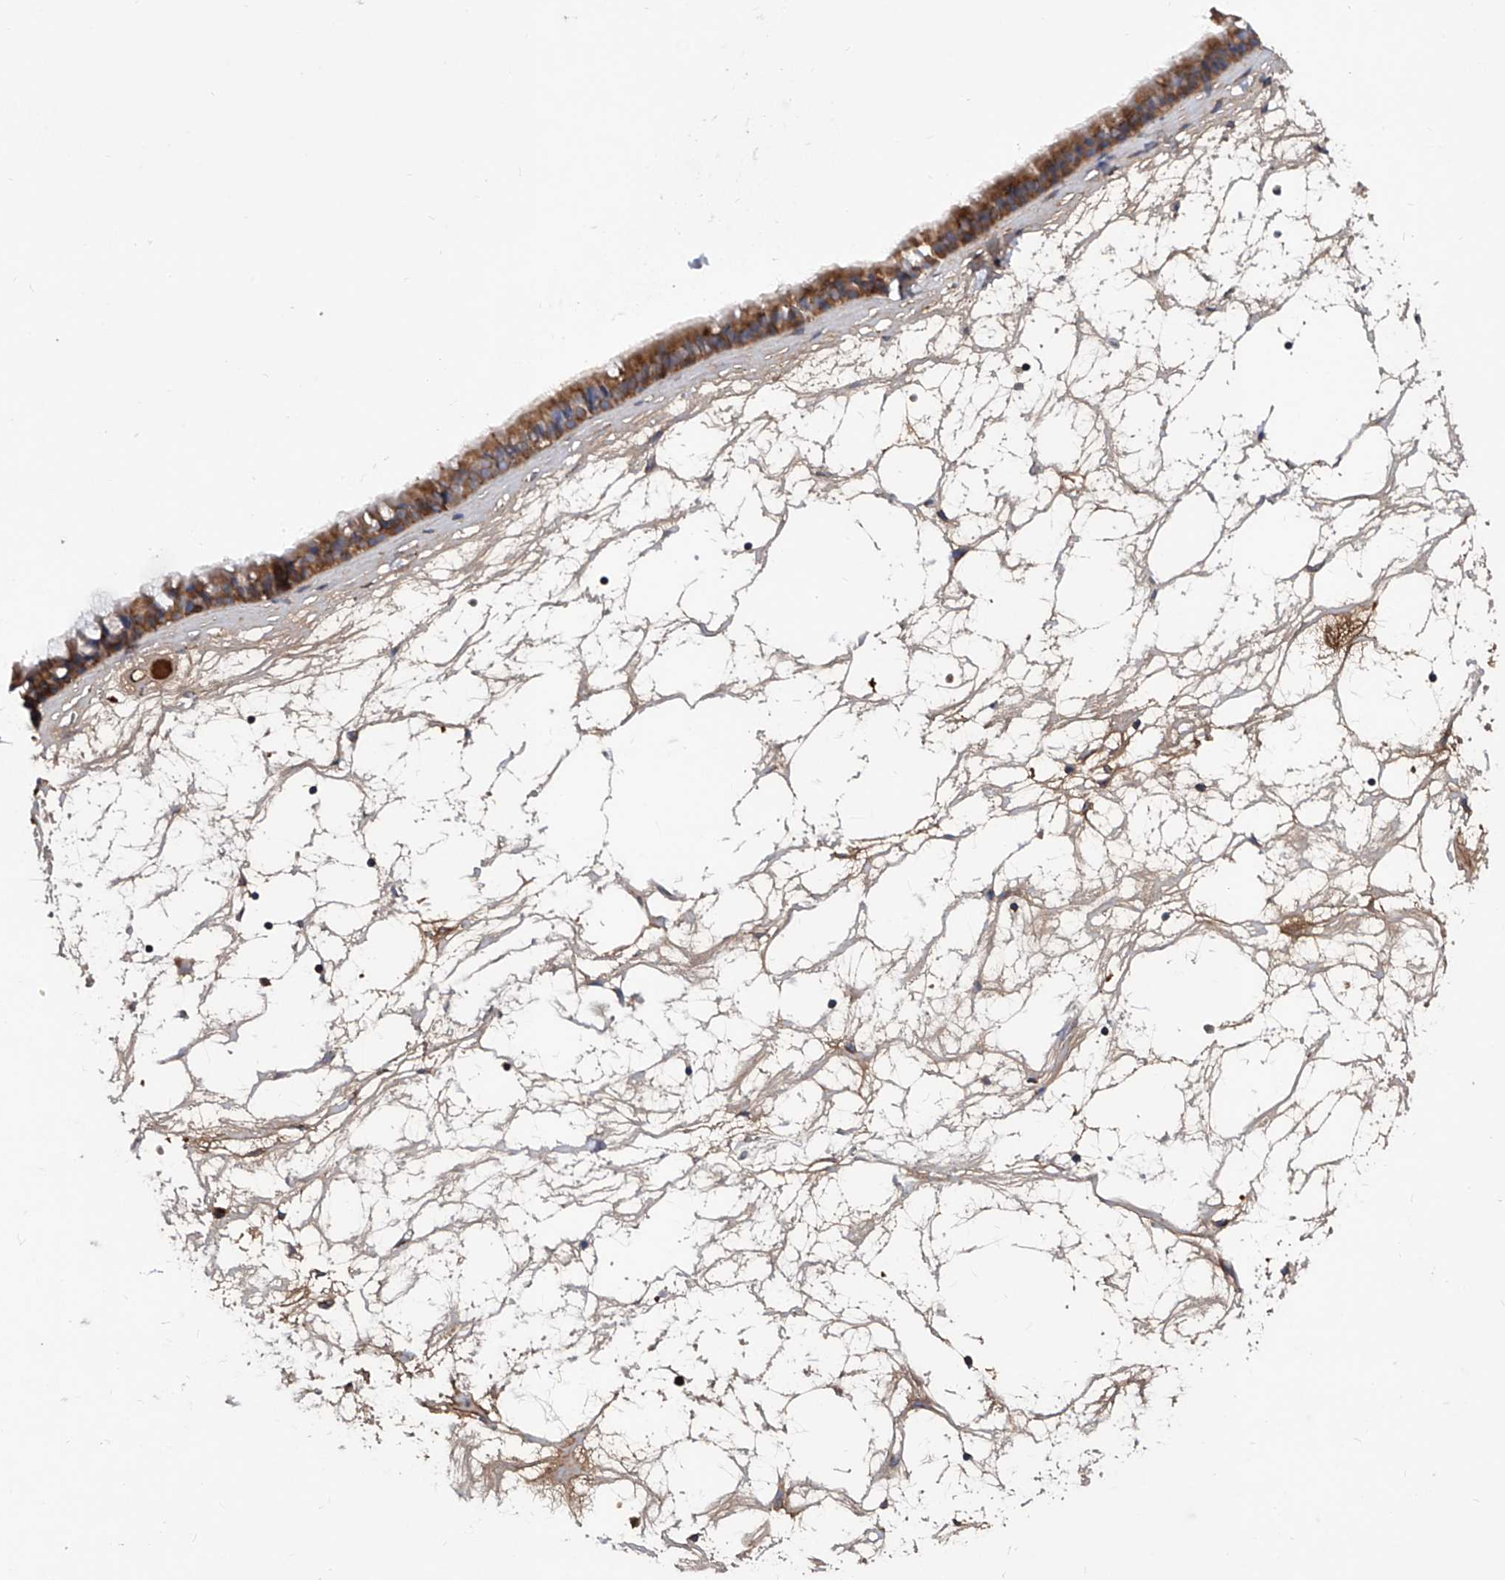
{"staining": {"intensity": "strong", "quantity": ">75%", "location": "cytoplasmic/membranous"}, "tissue": "nasopharynx", "cell_type": "Respiratory epithelial cells", "image_type": "normal", "snomed": [{"axis": "morphology", "description": "Normal tissue, NOS"}, {"axis": "topography", "description": "Nasopharynx"}], "caption": "Strong cytoplasmic/membranous protein expression is appreciated in approximately >75% of respiratory epithelial cells in nasopharynx. (IHC, brightfield microscopy, high magnification).", "gene": "ASCC3", "patient": {"sex": "male", "age": 64}}